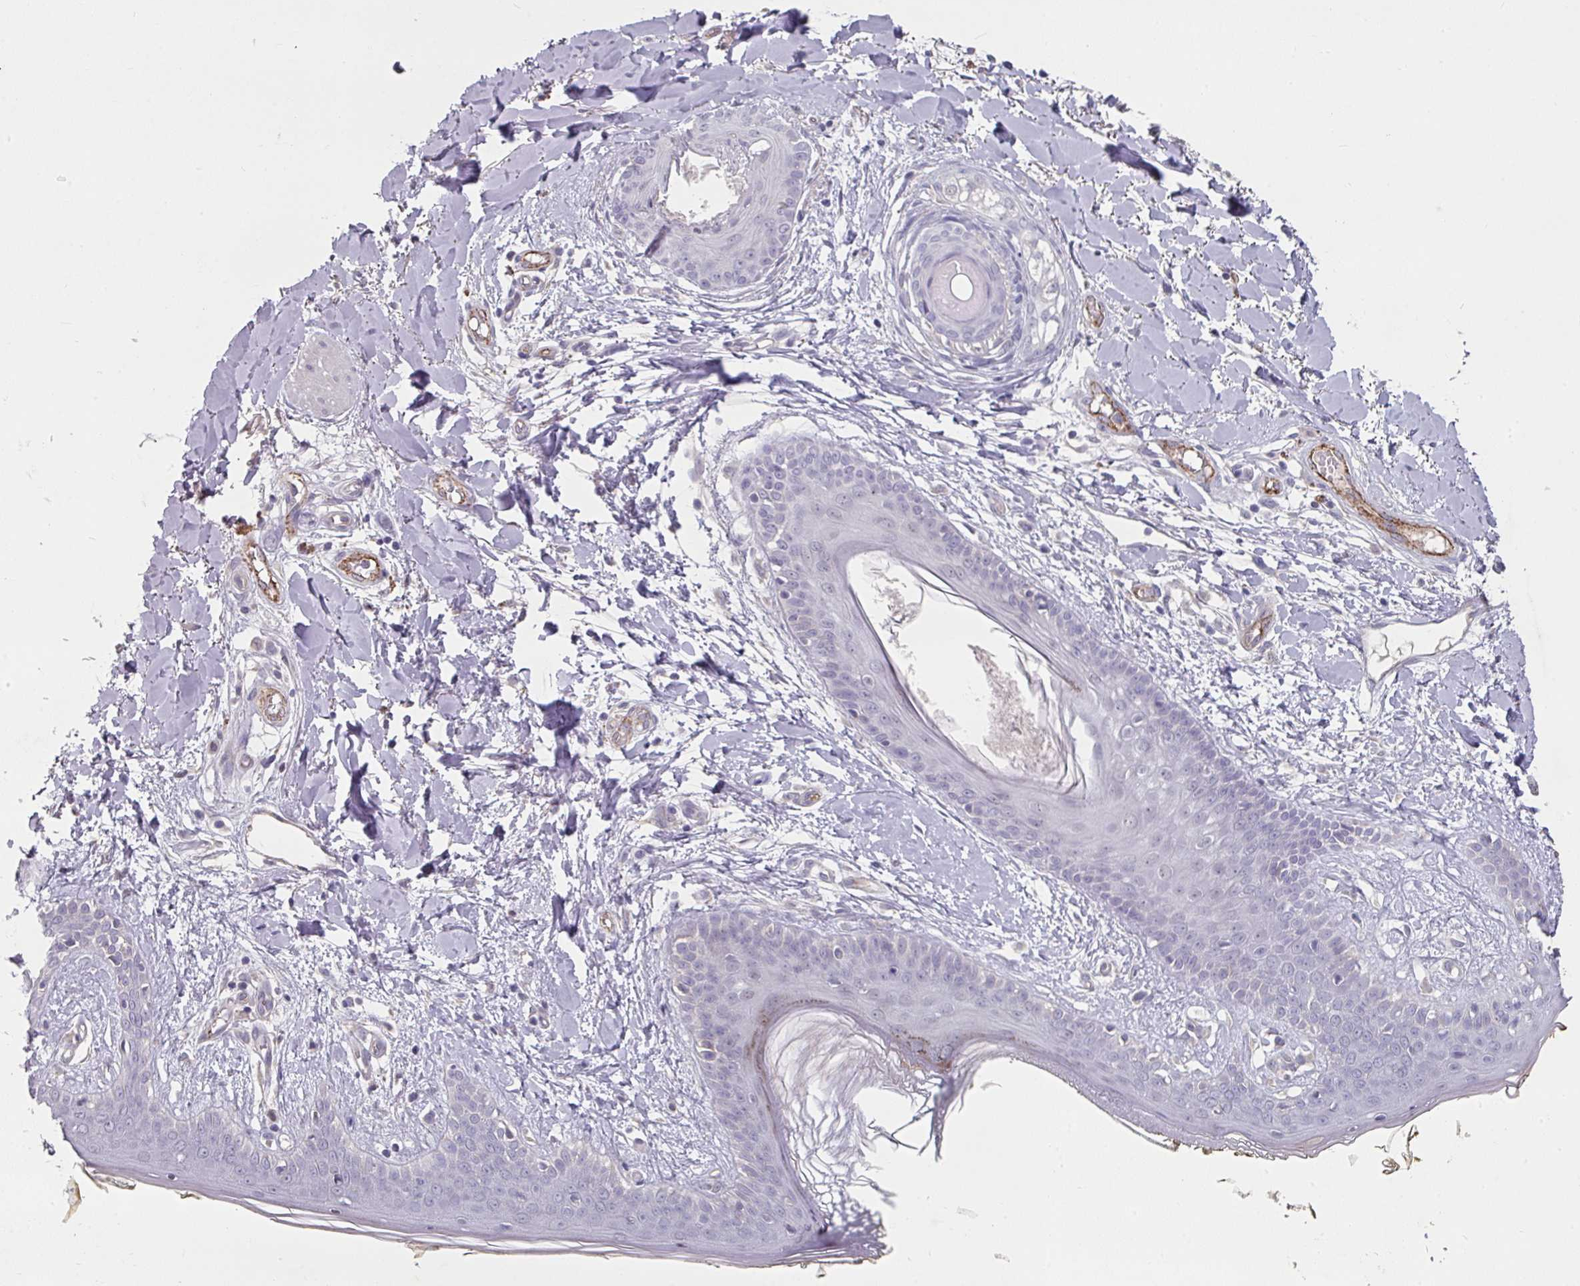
{"staining": {"intensity": "negative", "quantity": "none", "location": "none"}, "tissue": "skin", "cell_type": "Fibroblasts", "image_type": "normal", "snomed": [{"axis": "morphology", "description": "Normal tissue, NOS"}, {"axis": "topography", "description": "Skin"}], "caption": "Immunohistochemistry histopathology image of unremarkable skin stained for a protein (brown), which displays no expression in fibroblasts. Nuclei are stained in blue.", "gene": "SIDT2", "patient": {"sex": "female", "age": 34}}